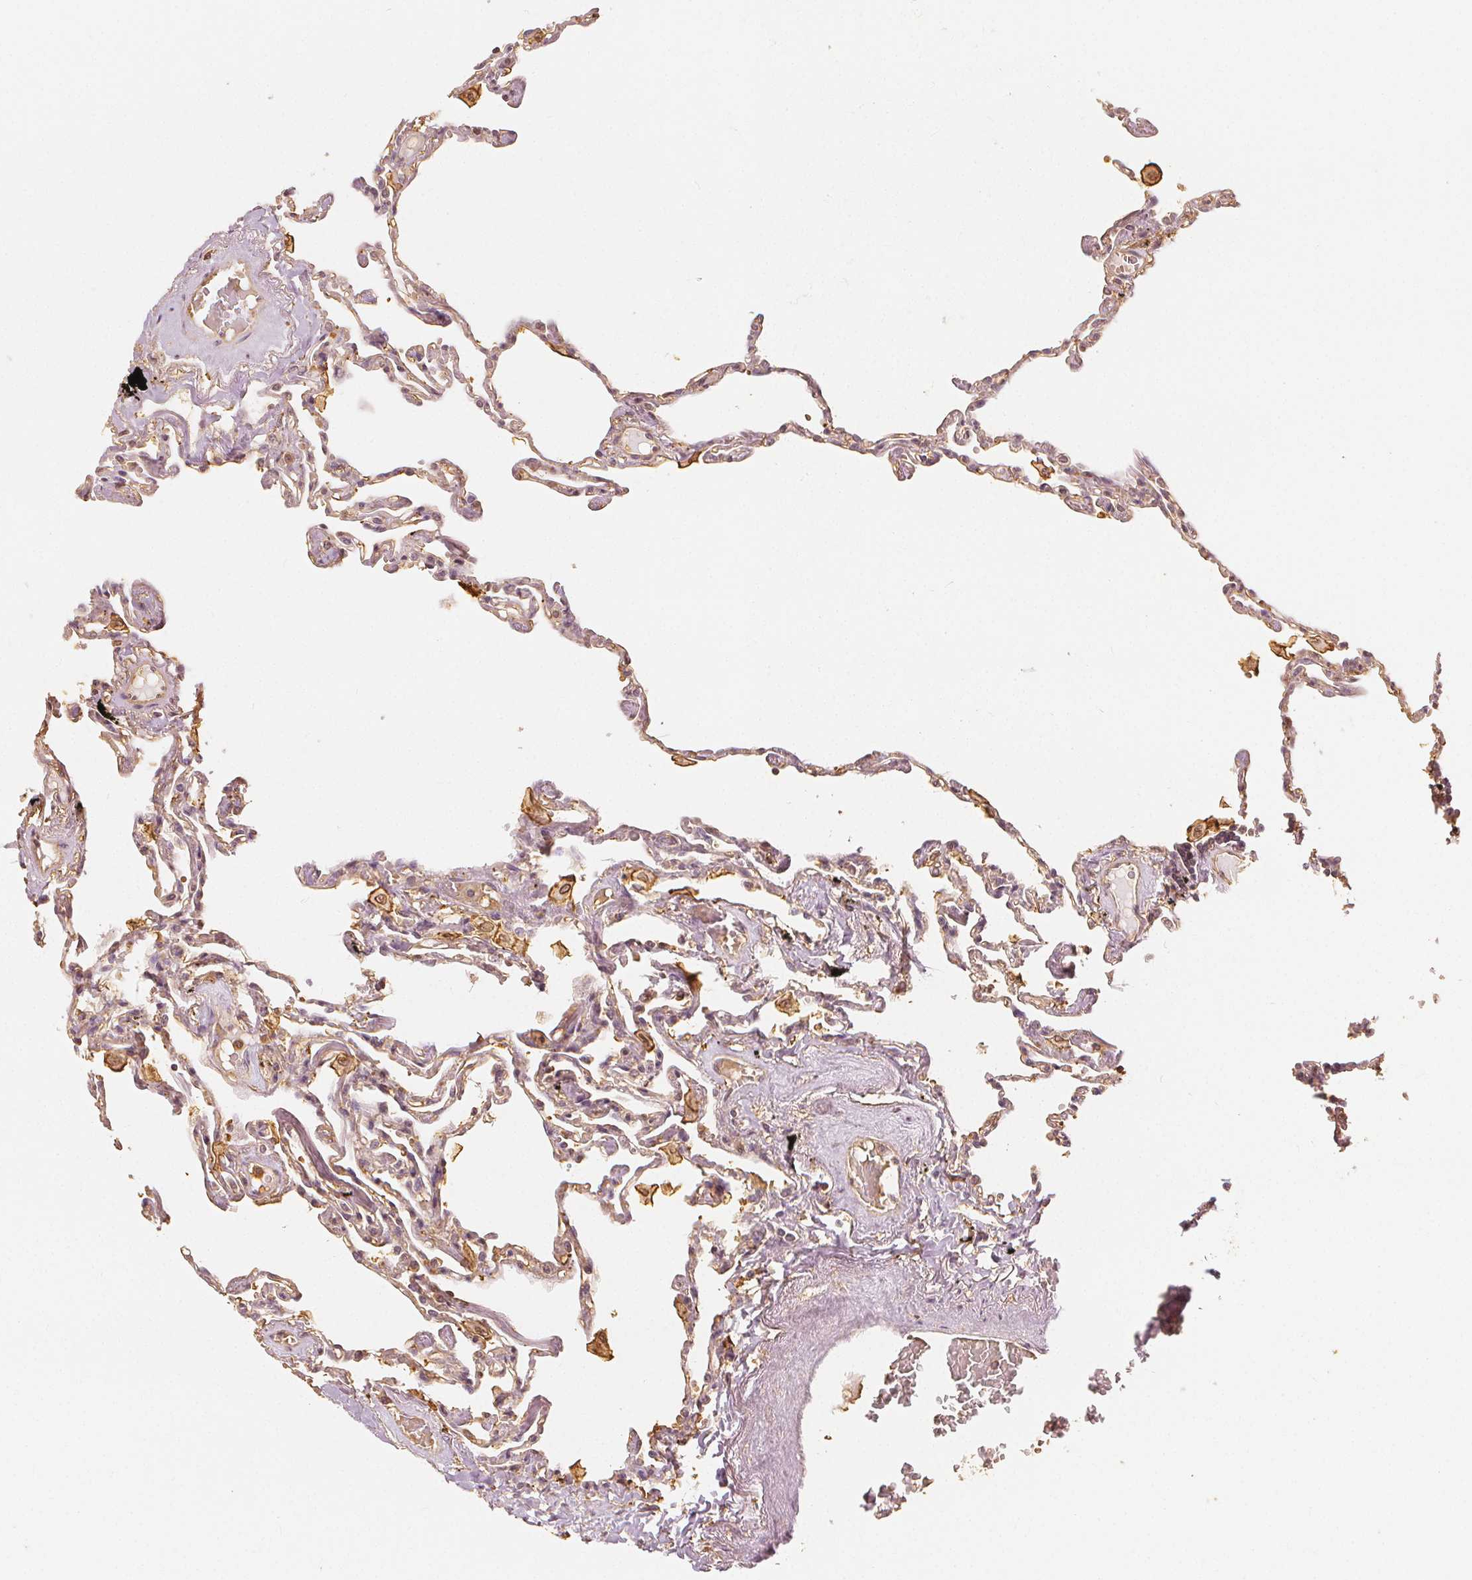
{"staining": {"intensity": "weak", "quantity": "25%-75%", "location": "cytoplasmic/membranous"}, "tissue": "lung", "cell_type": "Alveolar cells", "image_type": "normal", "snomed": [{"axis": "morphology", "description": "Normal tissue, NOS"}, {"axis": "topography", "description": "Lung"}], "caption": "The micrograph demonstrates immunohistochemical staining of unremarkable lung. There is weak cytoplasmic/membranous positivity is identified in about 25%-75% of alveolar cells. (IHC, brightfield microscopy, high magnification).", "gene": "ARHGAP26", "patient": {"sex": "female", "age": 67}}